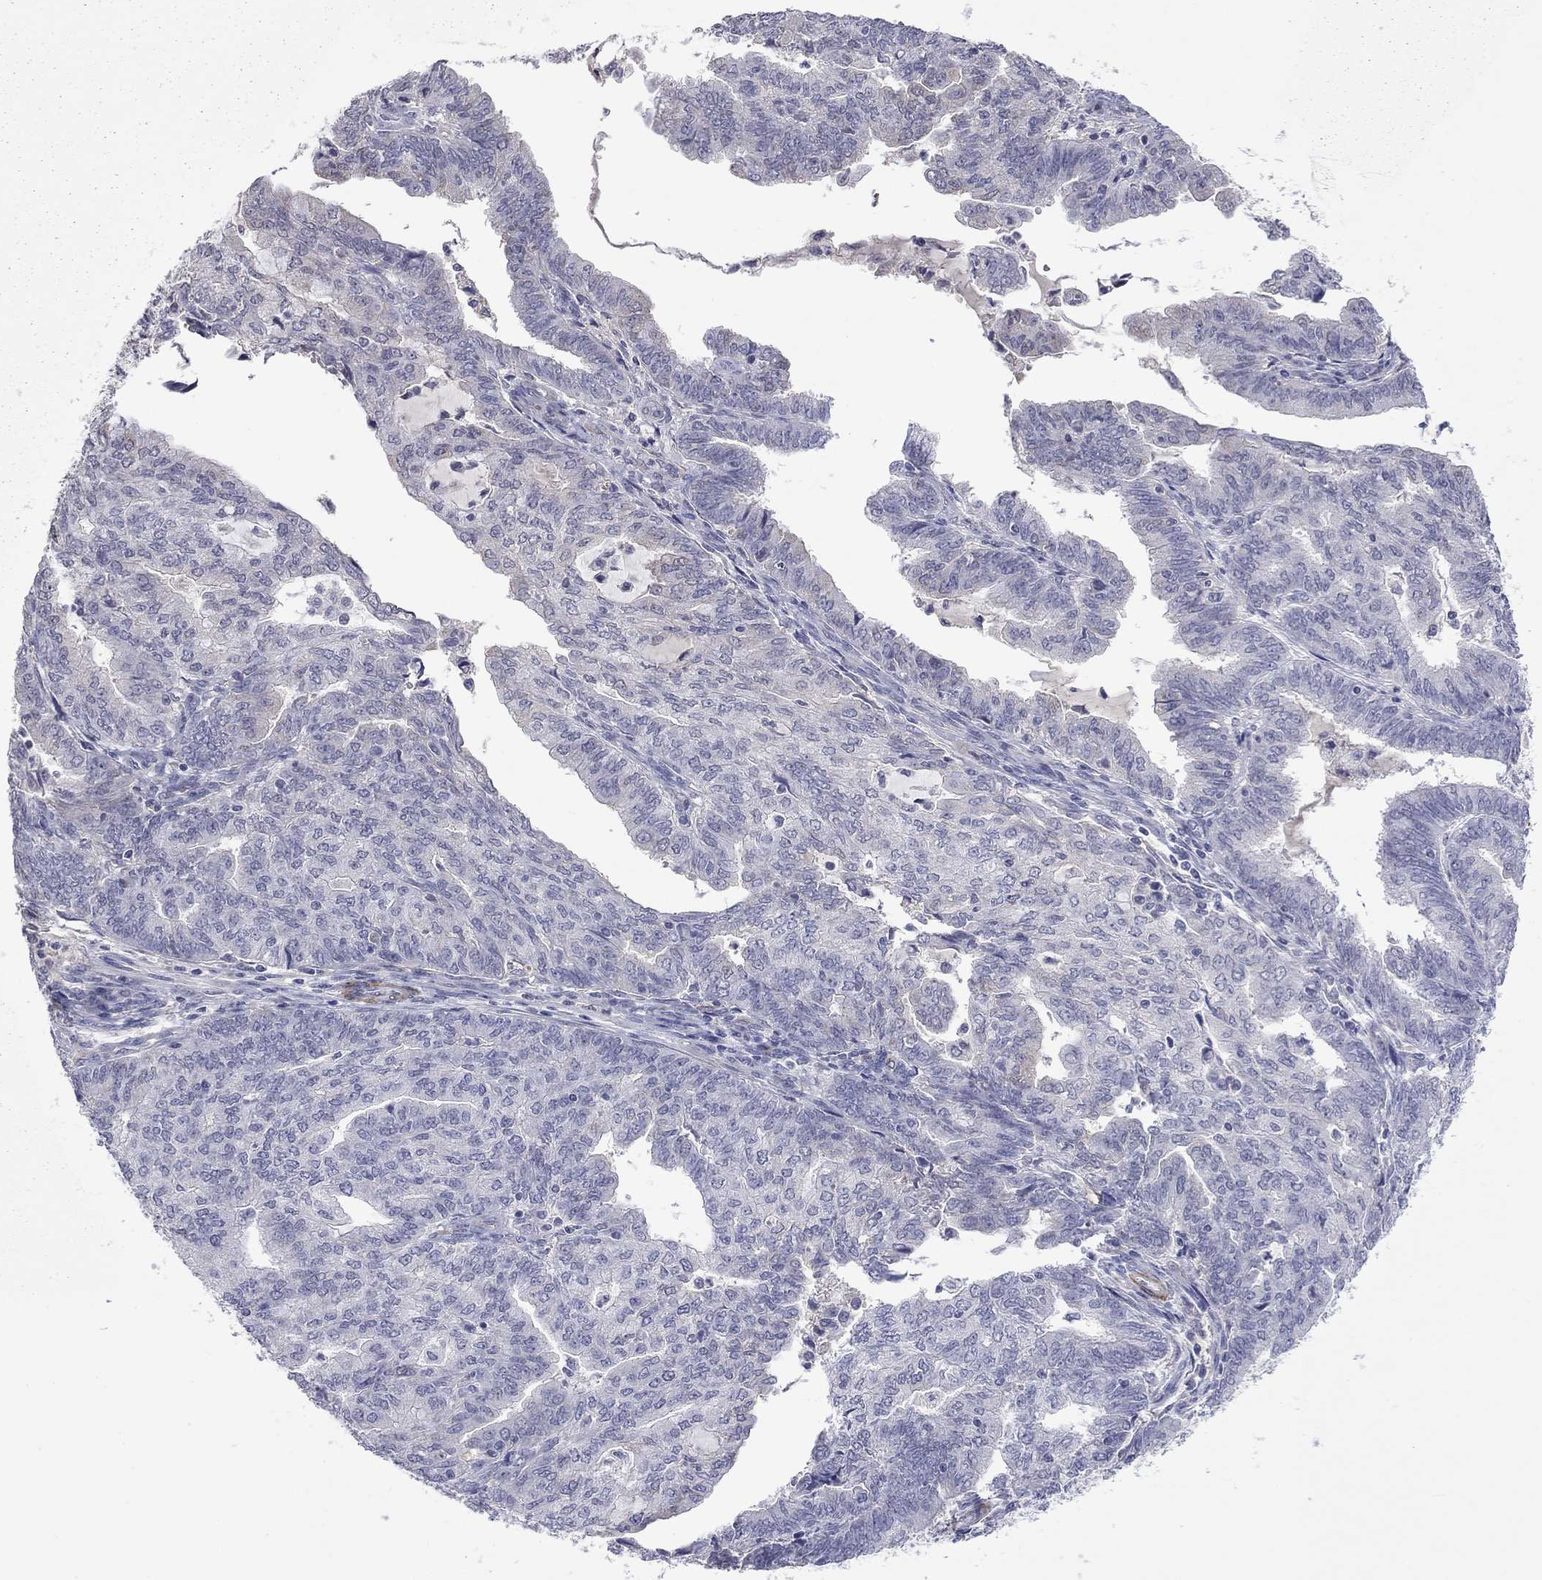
{"staining": {"intensity": "negative", "quantity": "none", "location": "none"}, "tissue": "endometrial cancer", "cell_type": "Tumor cells", "image_type": "cancer", "snomed": [{"axis": "morphology", "description": "Adenocarcinoma, NOS"}, {"axis": "topography", "description": "Endometrium"}], "caption": "IHC image of neoplastic tissue: human endometrial adenocarcinoma stained with DAB reveals no significant protein staining in tumor cells. (DAB (3,3'-diaminobenzidine) immunohistochemistry visualized using brightfield microscopy, high magnification).", "gene": "IP6K3", "patient": {"sex": "female", "age": 82}}